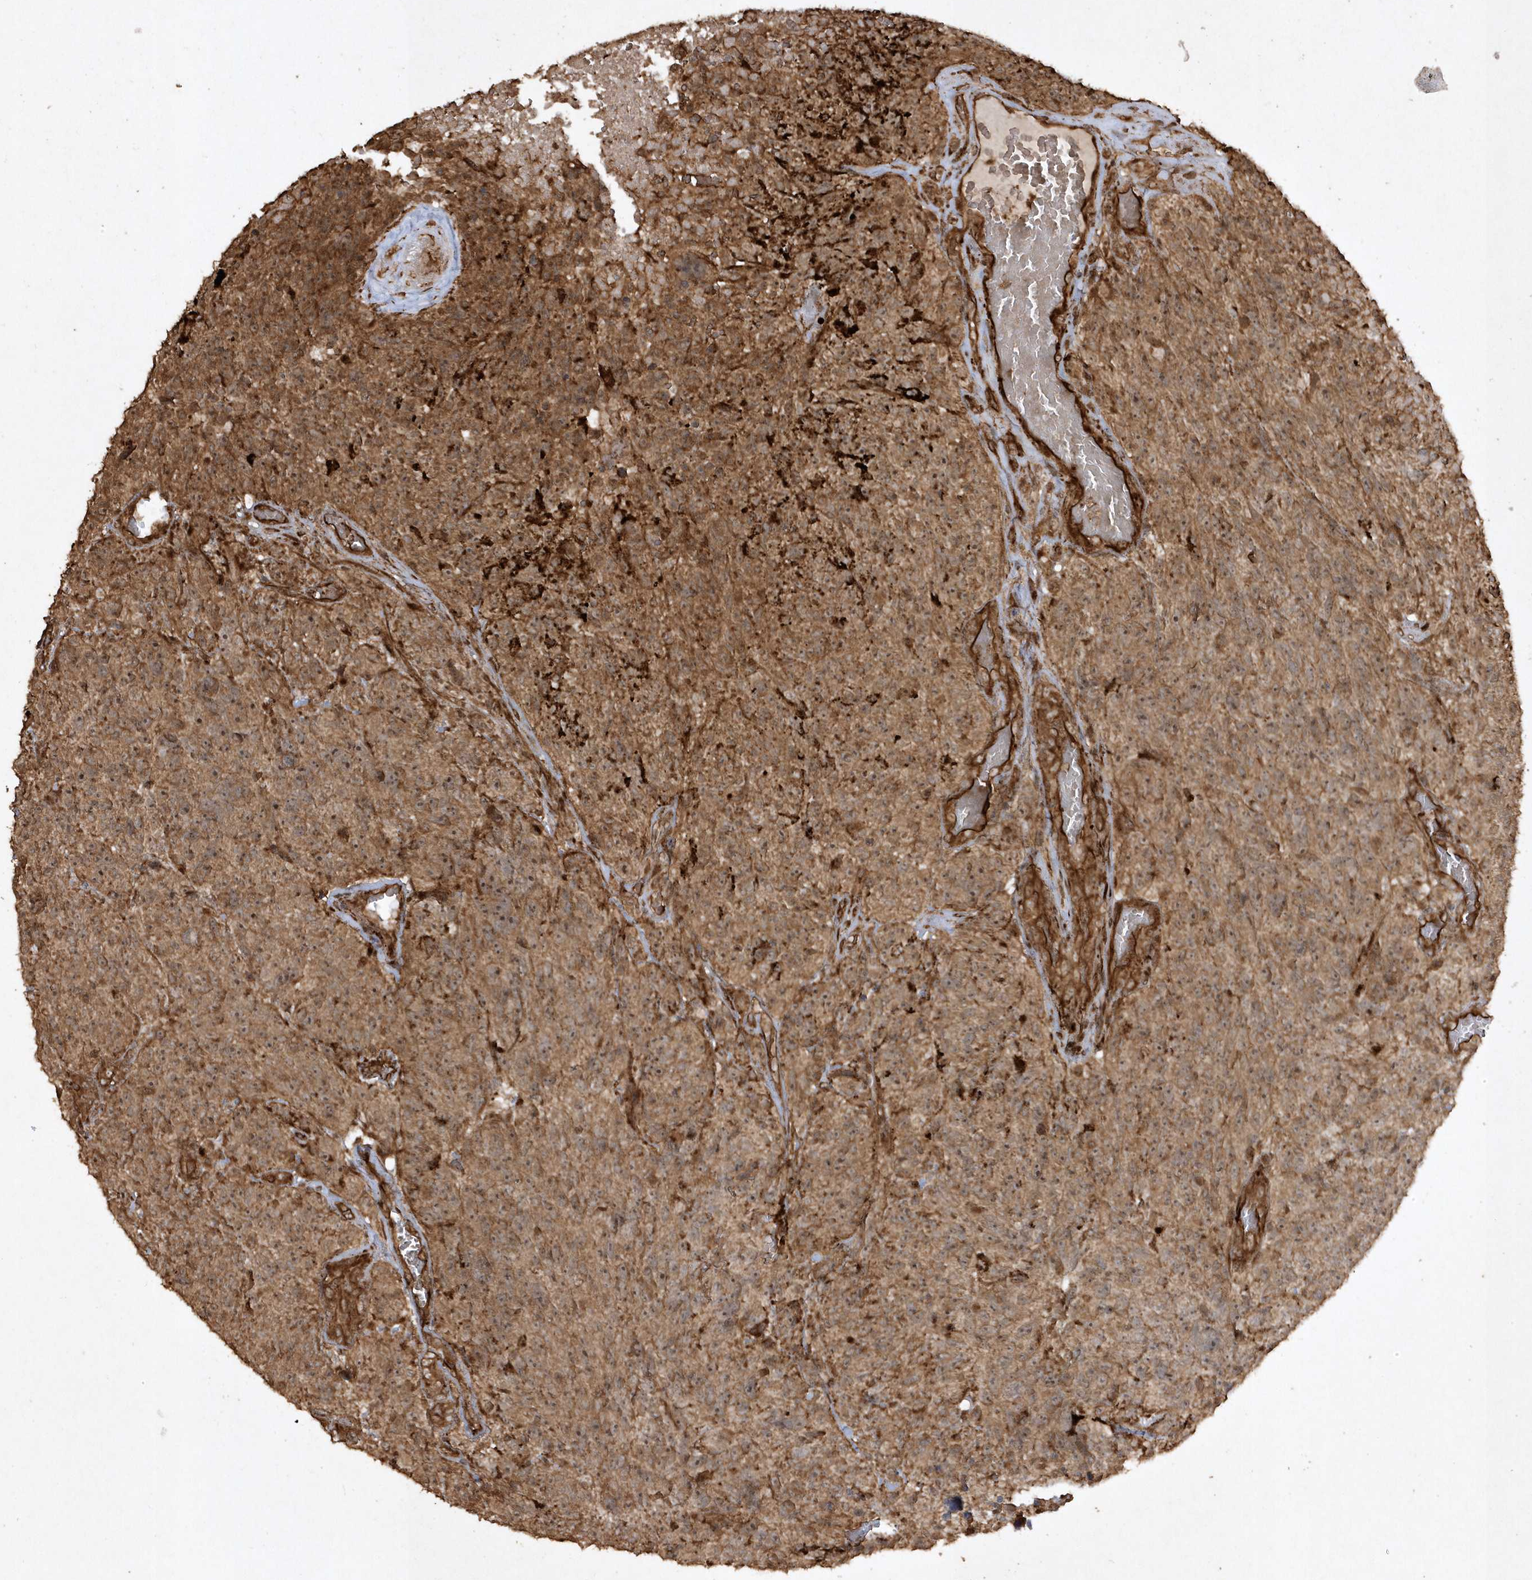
{"staining": {"intensity": "moderate", "quantity": ">75%", "location": "cytoplasmic/membranous"}, "tissue": "glioma", "cell_type": "Tumor cells", "image_type": "cancer", "snomed": [{"axis": "morphology", "description": "Glioma, malignant, High grade"}, {"axis": "topography", "description": "Brain"}], "caption": "This is a photomicrograph of IHC staining of glioma, which shows moderate staining in the cytoplasmic/membranous of tumor cells.", "gene": "AVPI1", "patient": {"sex": "male", "age": 69}}